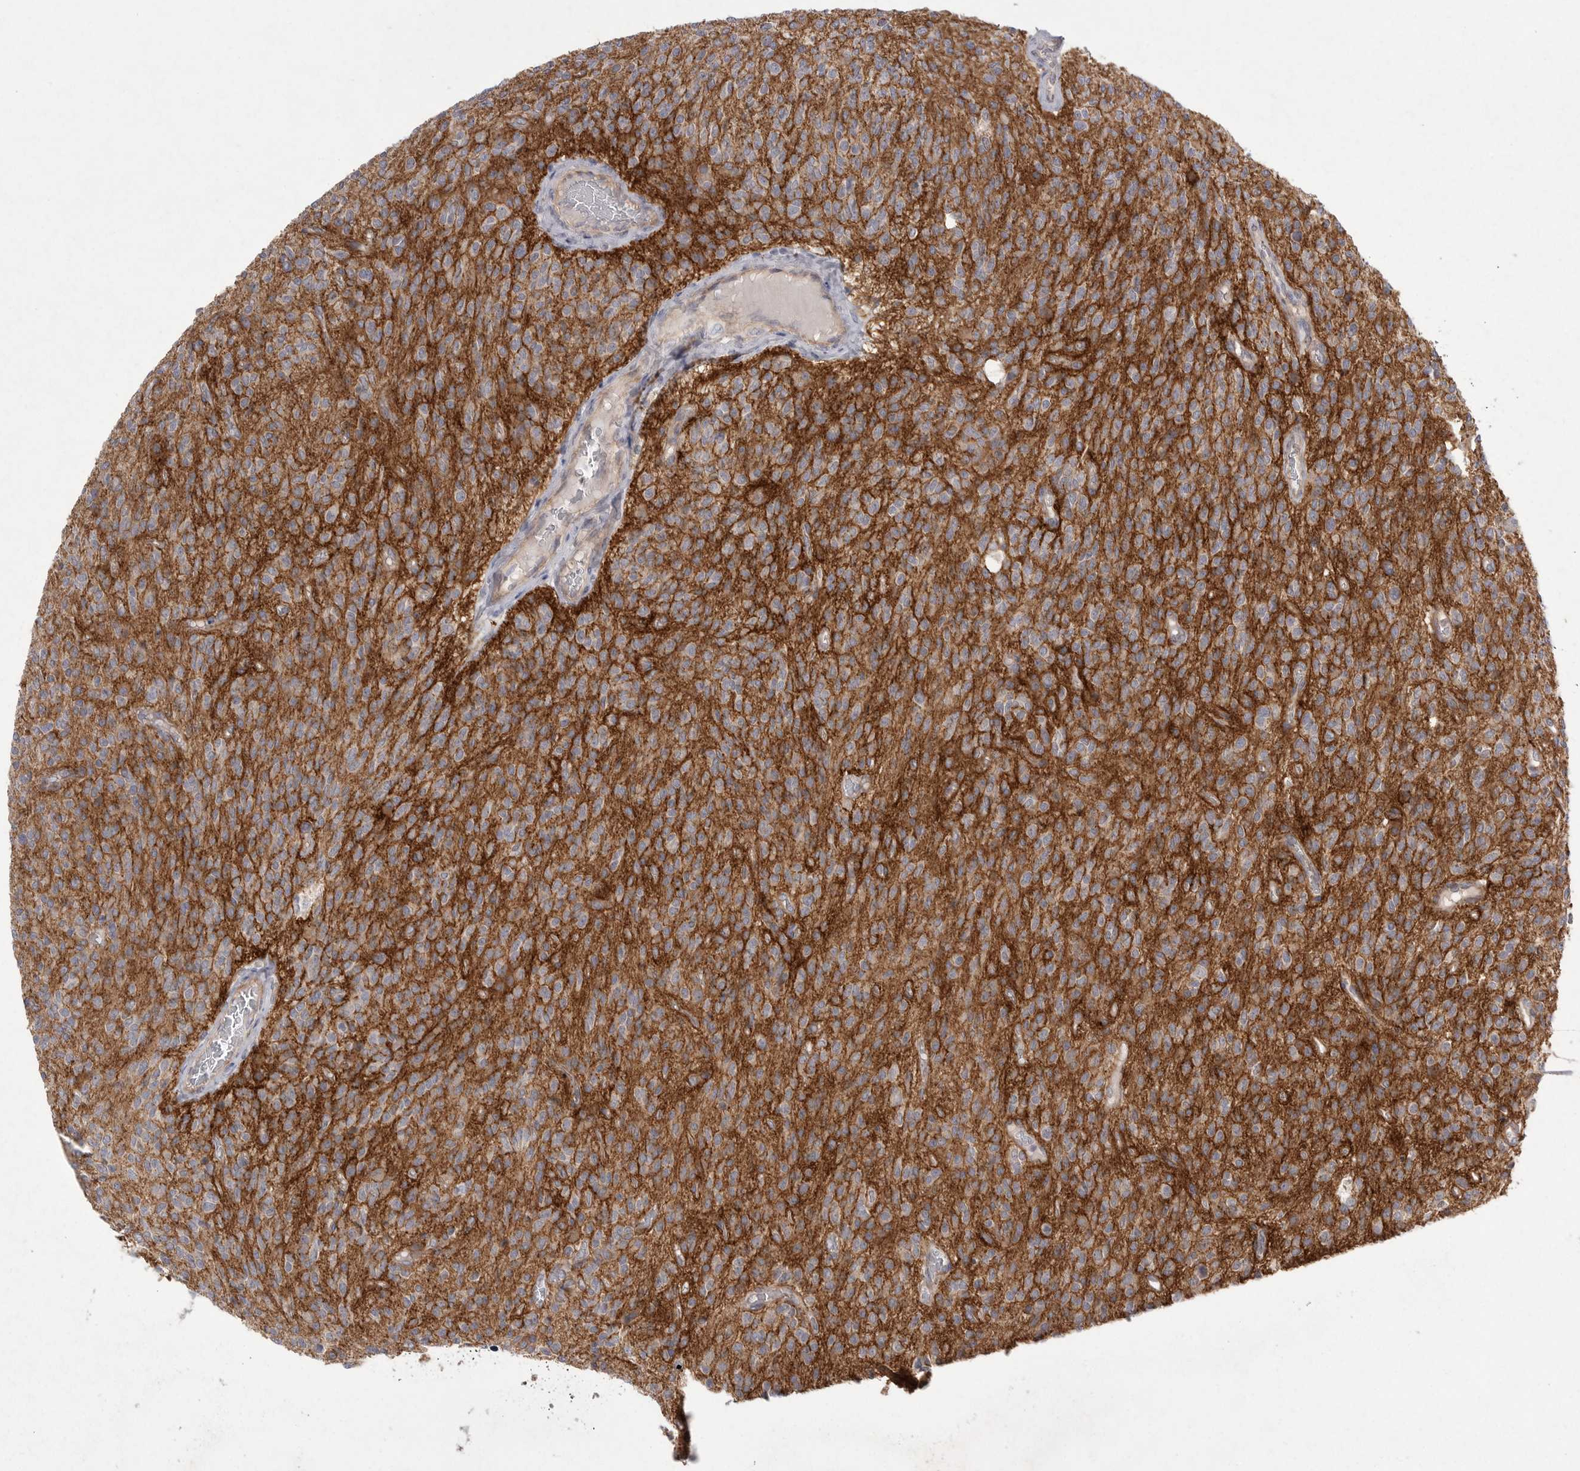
{"staining": {"intensity": "weak", "quantity": ">75%", "location": "cytoplasmic/membranous"}, "tissue": "glioma", "cell_type": "Tumor cells", "image_type": "cancer", "snomed": [{"axis": "morphology", "description": "Glioma, malignant, High grade"}, {"axis": "topography", "description": "Brain"}], "caption": "This is a histology image of immunohistochemistry (IHC) staining of high-grade glioma (malignant), which shows weak staining in the cytoplasmic/membranous of tumor cells.", "gene": "VANGL2", "patient": {"sex": "male", "age": 34}}